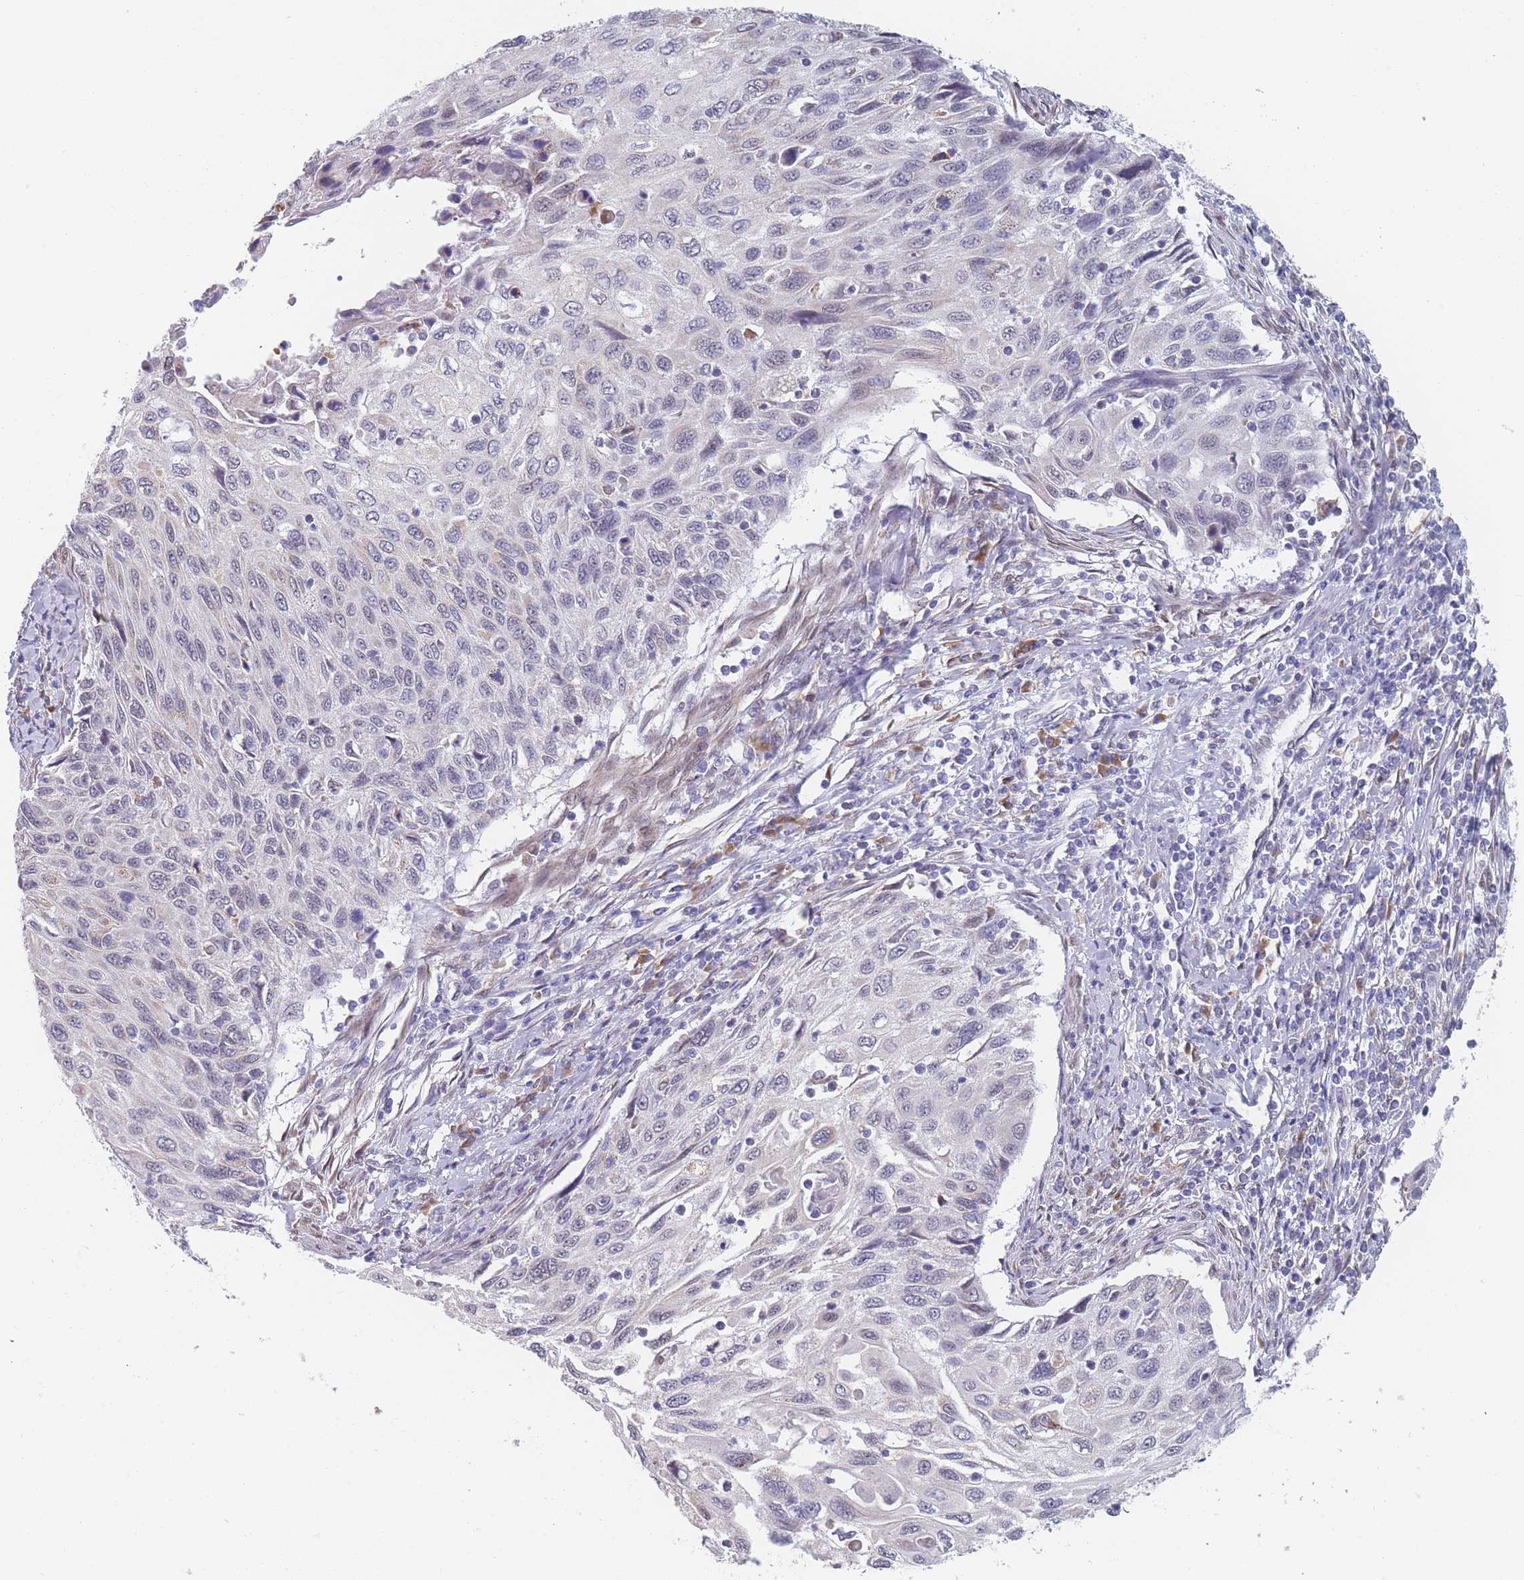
{"staining": {"intensity": "negative", "quantity": "none", "location": "none"}, "tissue": "cervical cancer", "cell_type": "Tumor cells", "image_type": "cancer", "snomed": [{"axis": "morphology", "description": "Squamous cell carcinoma, NOS"}, {"axis": "topography", "description": "Cervix"}], "caption": "IHC micrograph of human cervical squamous cell carcinoma stained for a protein (brown), which reveals no staining in tumor cells.", "gene": "TMED10", "patient": {"sex": "female", "age": 70}}